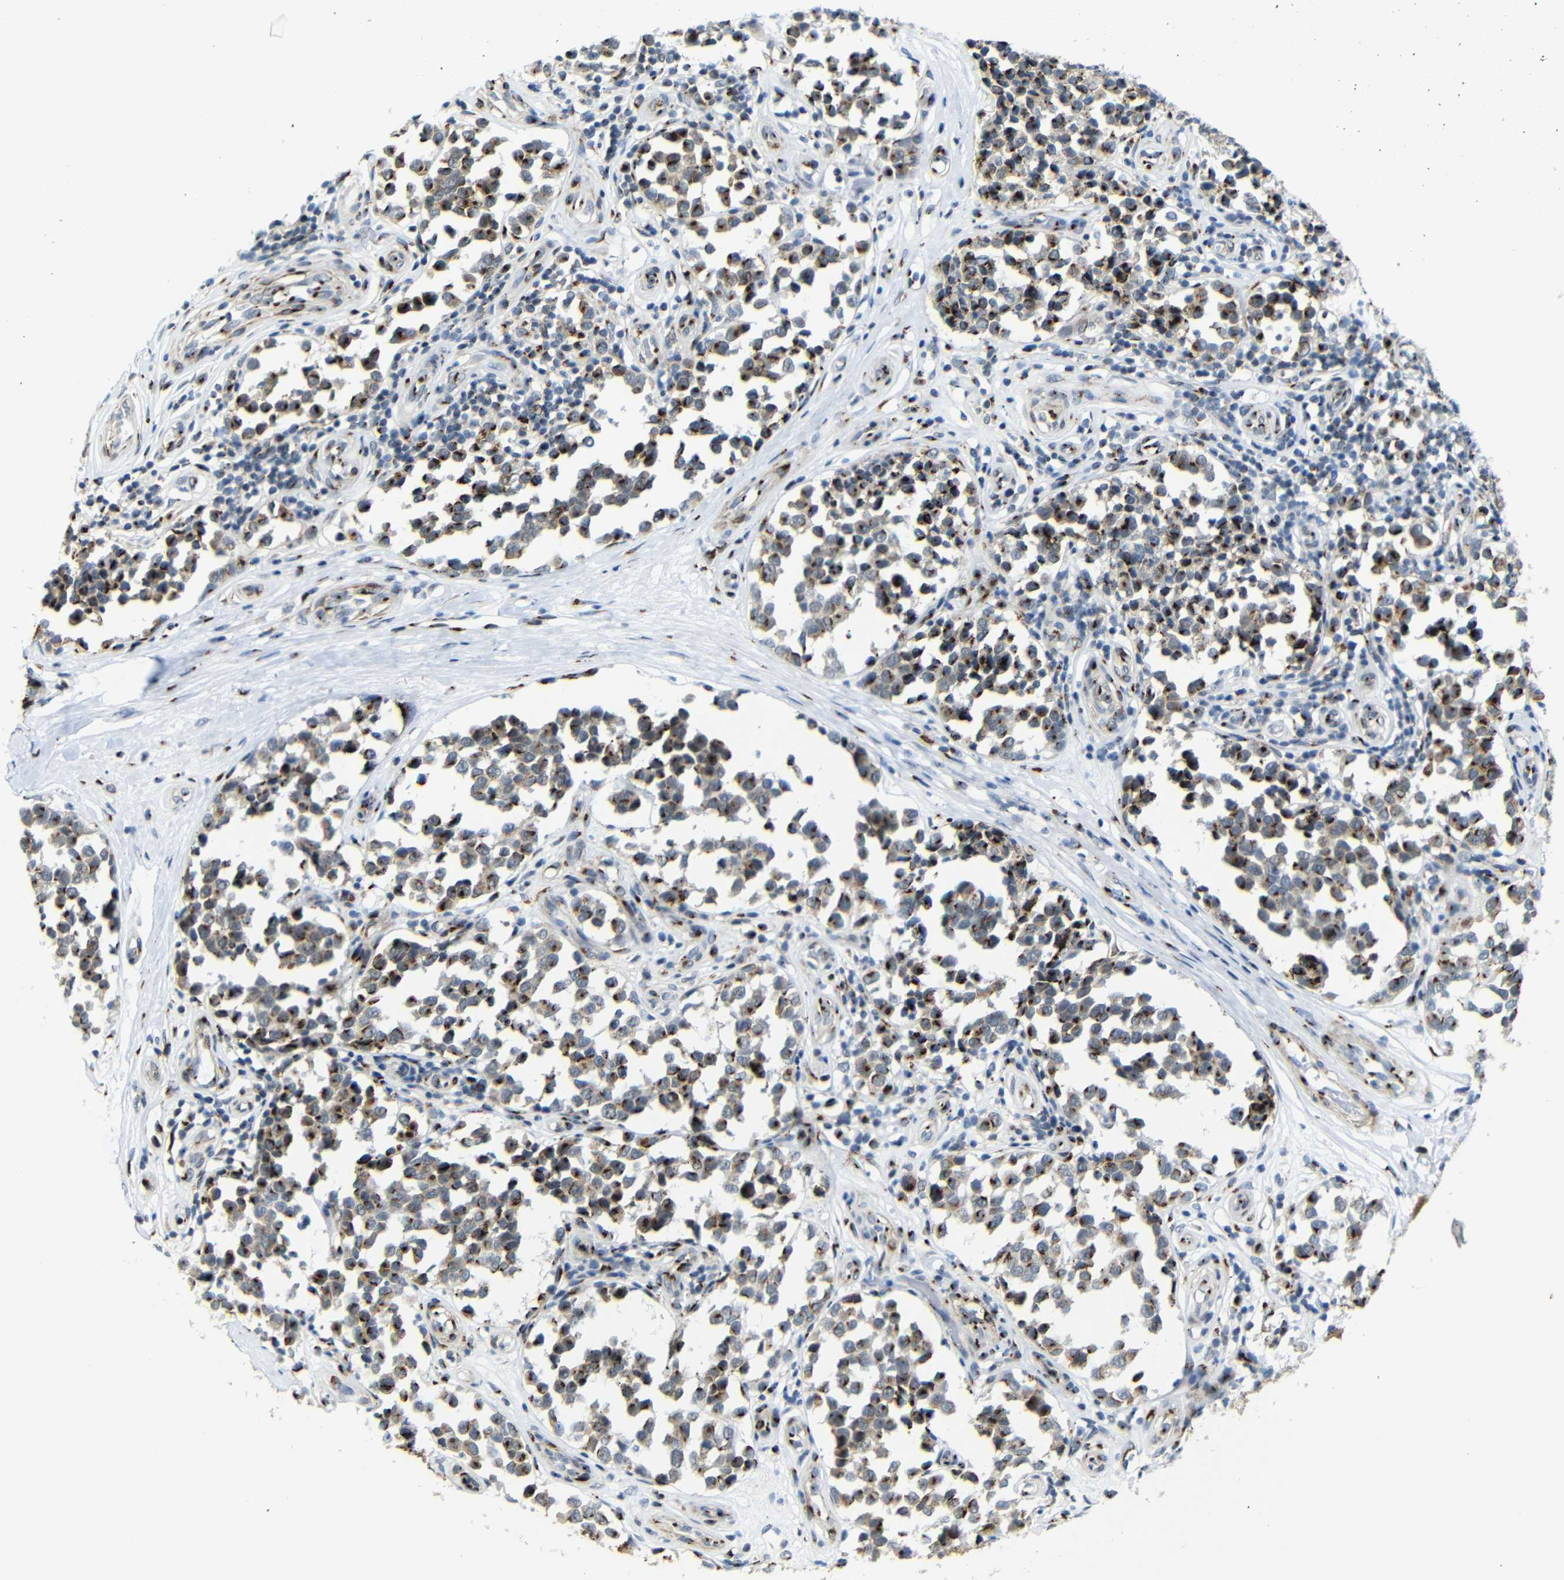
{"staining": {"intensity": "strong", "quantity": ">75%", "location": "cytoplasmic/membranous"}, "tissue": "melanoma", "cell_type": "Tumor cells", "image_type": "cancer", "snomed": [{"axis": "morphology", "description": "Malignant melanoma, NOS"}, {"axis": "topography", "description": "Skin"}], "caption": "IHC of human malignant melanoma shows high levels of strong cytoplasmic/membranous positivity in approximately >75% of tumor cells.", "gene": "TGOLN2", "patient": {"sex": "female", "age": 64}}